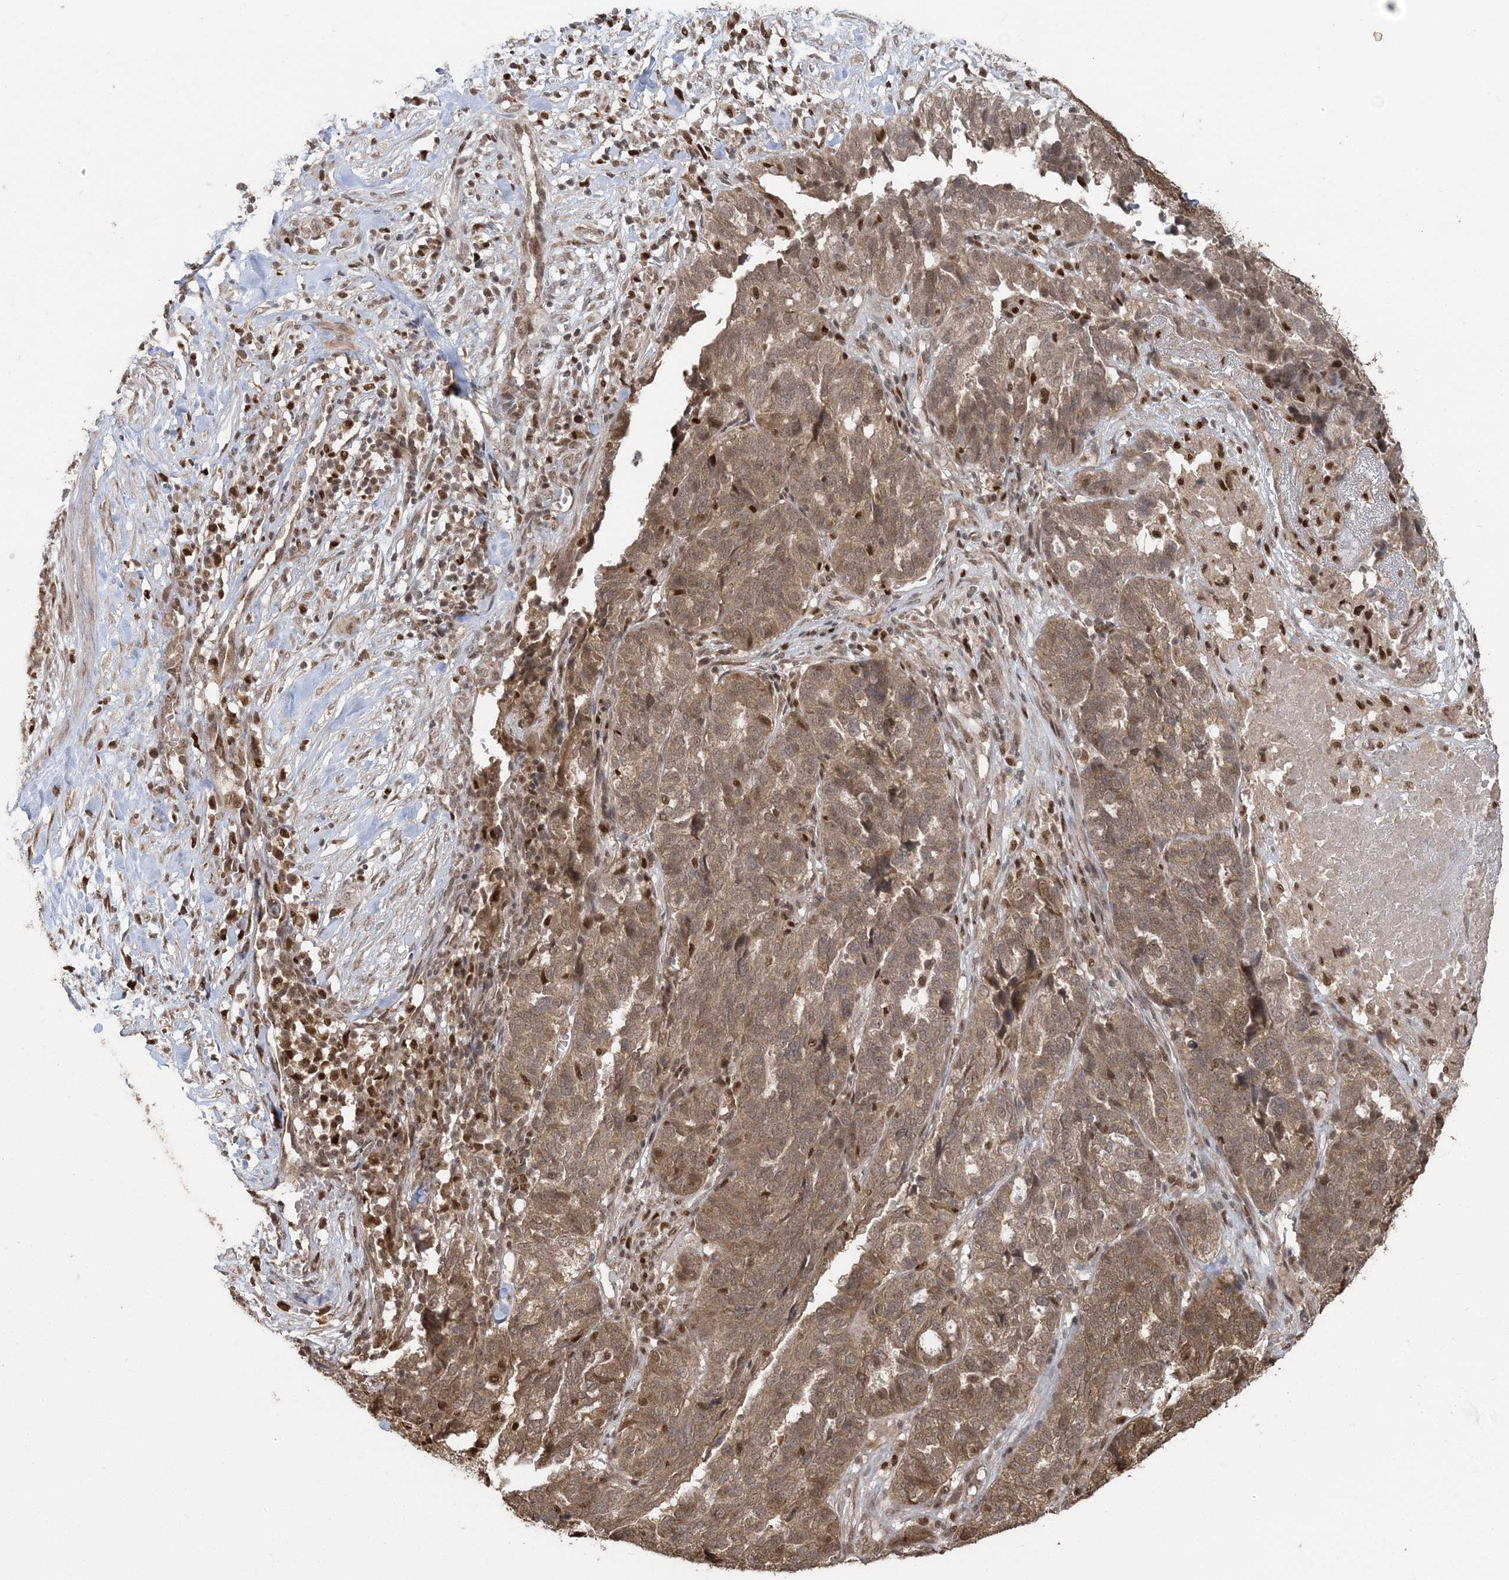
{"staining": {"intensity": "moderate", "quantity": ">75%", "location": "cytoplasmic/membranous"}, "tissue": "ovarian cancer", "cell_type": "Tumor cells", "image_type": "cancer", "snomed": [{"axis": "morphology", "description": "Cystadenocarcinoma, serous, NOS"}, {"axis": "topography", "description": "Ovary"}], "caption": "The micrograph reveals staining of ovarian cancer, revealing moderate cytoplasmic/membranous protein expression (brown color) within tumor cells. (Stains: DAB (3,3'-diaminobenzidine) in brown, nuclei in blue, Microscopy: brightfield microscopy at high magnification).", "gene": "SLU7", "patient": {"sex": "female", "age": 59}}